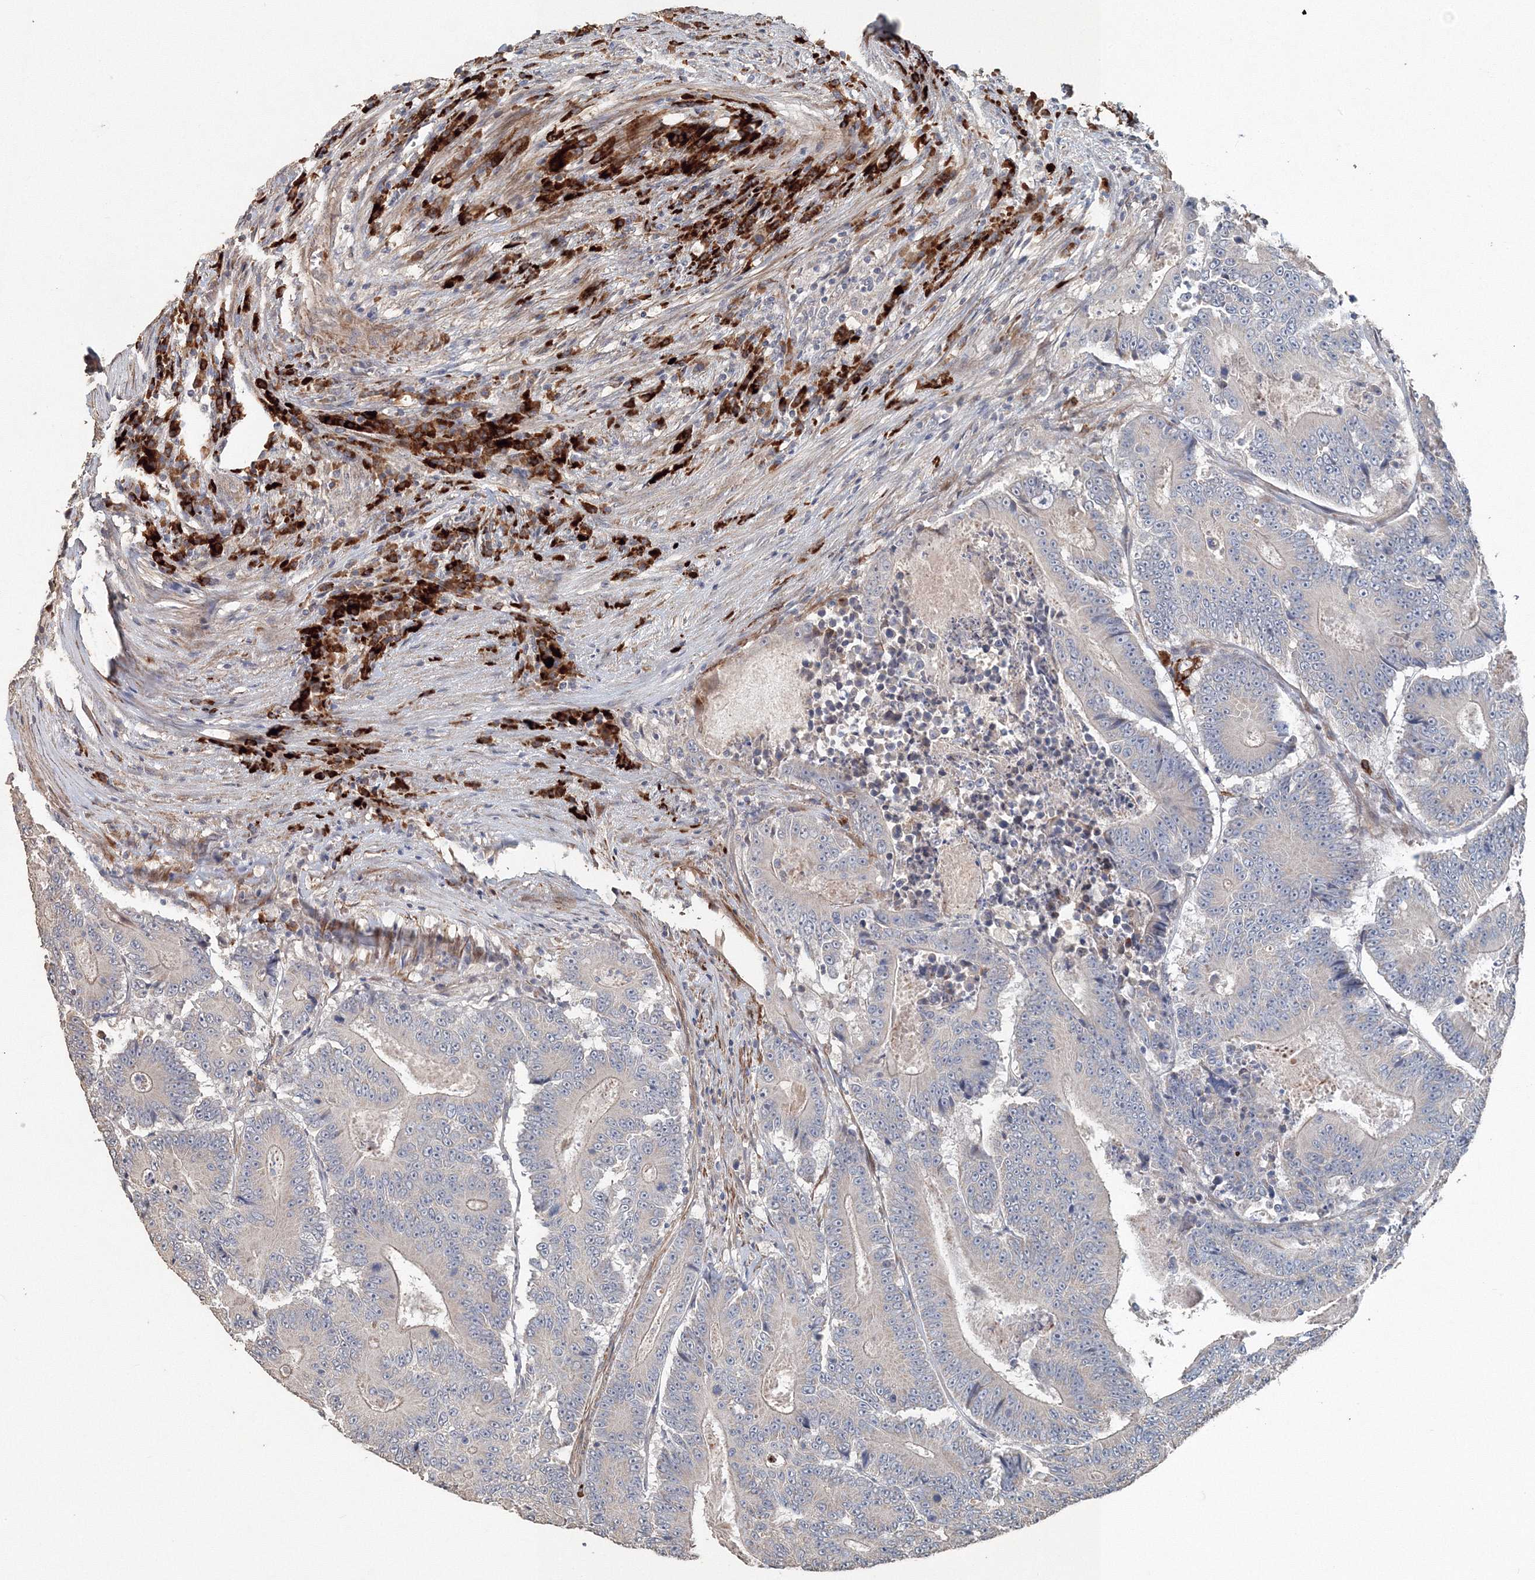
{"staining": {"intensity": "negative", "quantity": "none", "location": "none"}, "tissue": "colorectal cancer", "cell_type": "Tumor cells", "image_type": "cancer", "snomed": [{"axis": "morphology", "description": "Adenocarcinoma, NOS"}, {"axis": "topography", "description": "Colon"}], "caption": "This micrograph is of adenocarcinoma (colorectal) stained with IHC to label a protein in brown with the nuclei are counter-stained blue. There is no positivity in tumor cells. (DAB (3,3'-diaminobenzidine) IHC with hematoxylin counter stain).", "gene": "NALF2", "patient": {"sex": "male", "age": 83}}